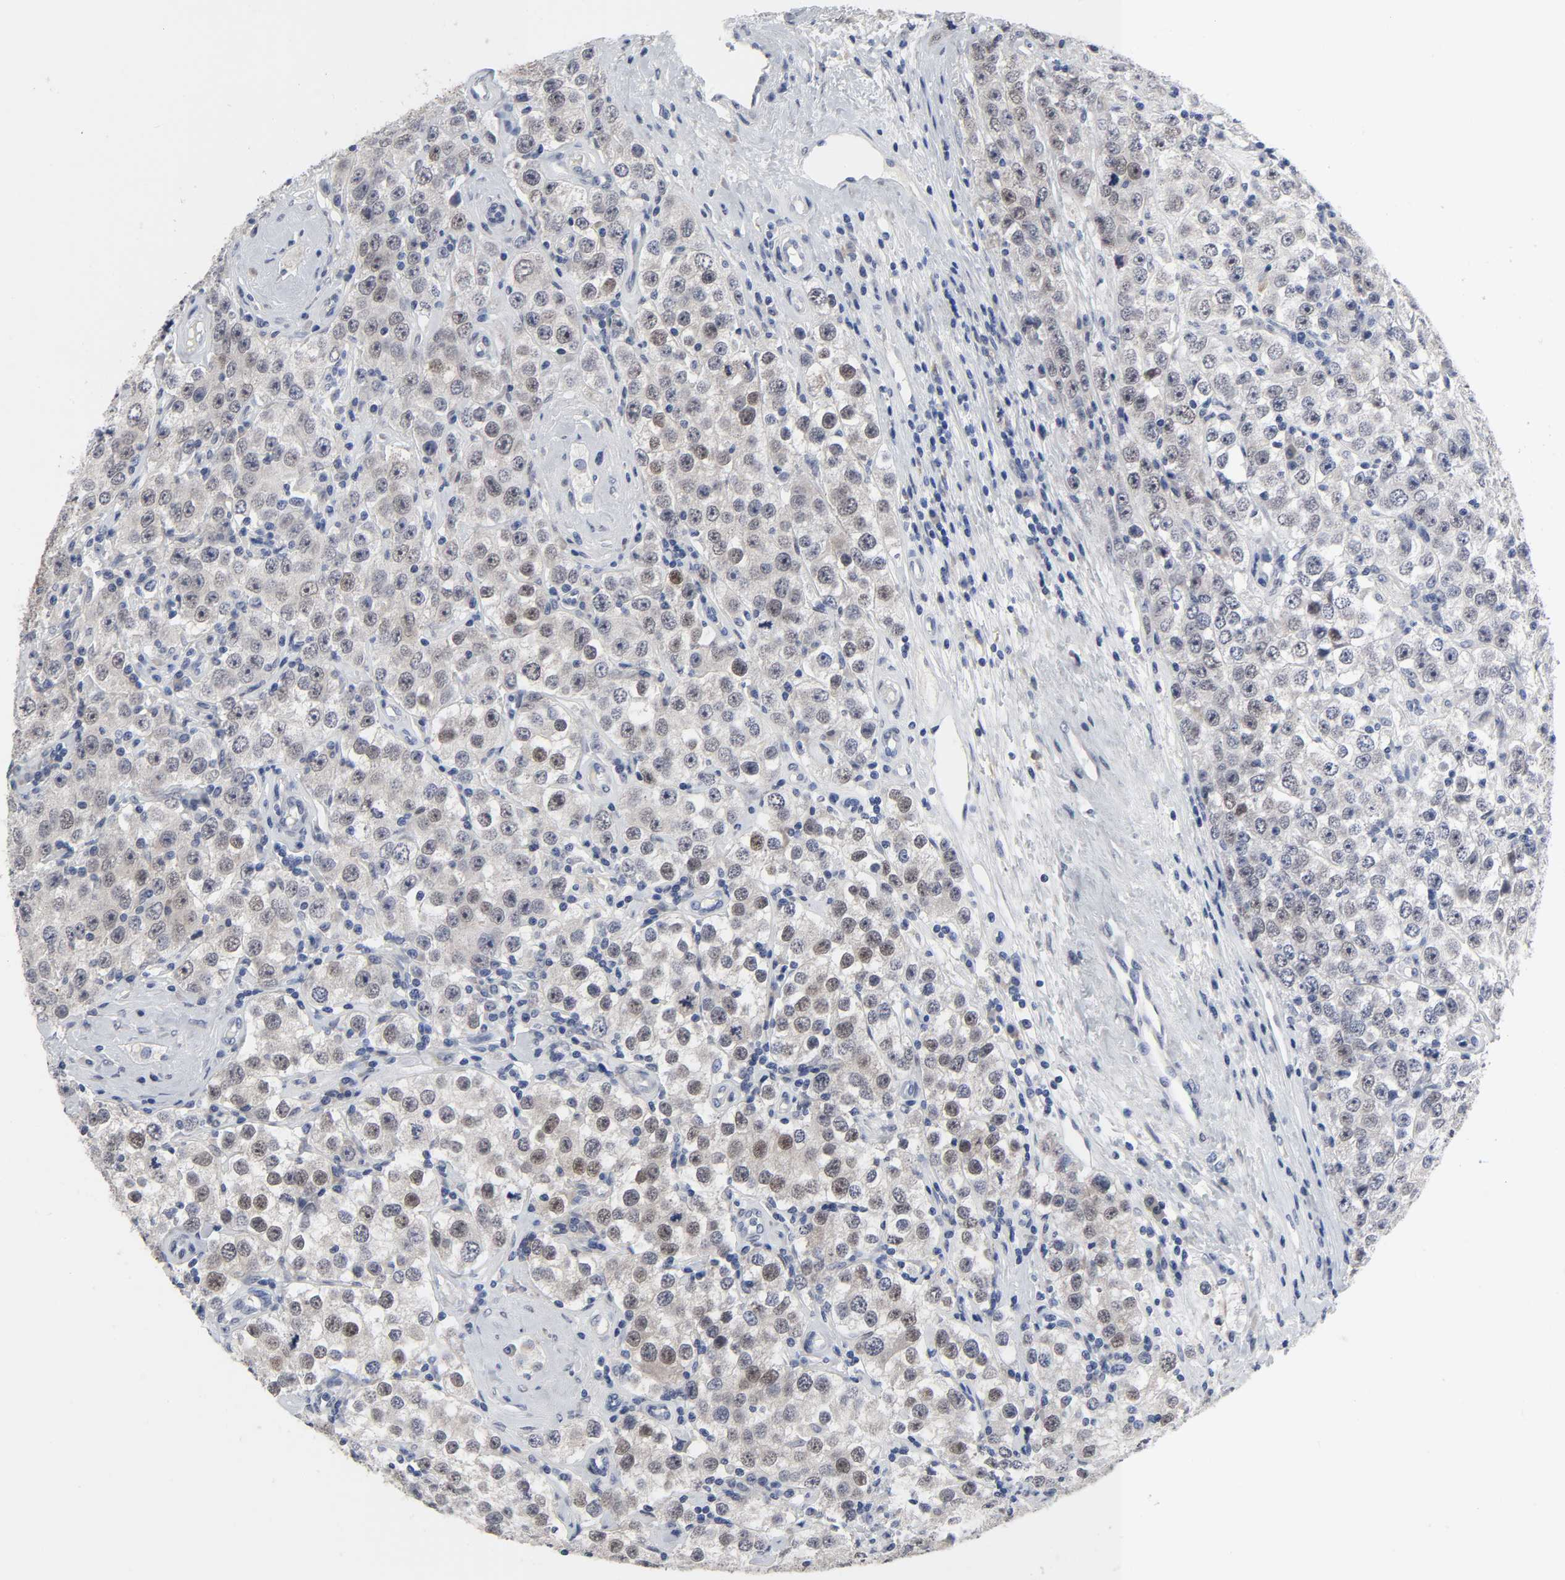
{"staining": {"intensity": "weak", "quantity": "25%-75%", "location": "nuclear"}, "tissue": "testis cancer", "cell_type": "Tumor cells", "image_type": "cancer", "snomed": [{"axis": "morphology", "description": "Seminoma, NOS"}, {"axis": "topography", "description": "Testis"}], "caption": "DAB (3,3'-diaminobenzidine) immunohistochemical staining of human testis cancer (seminoma) shows weak nuclear protein staining in approximately 25%-75% of tumor cells.", "gene": "SALL2", "patient": {"sex": "male", "age": 52}}